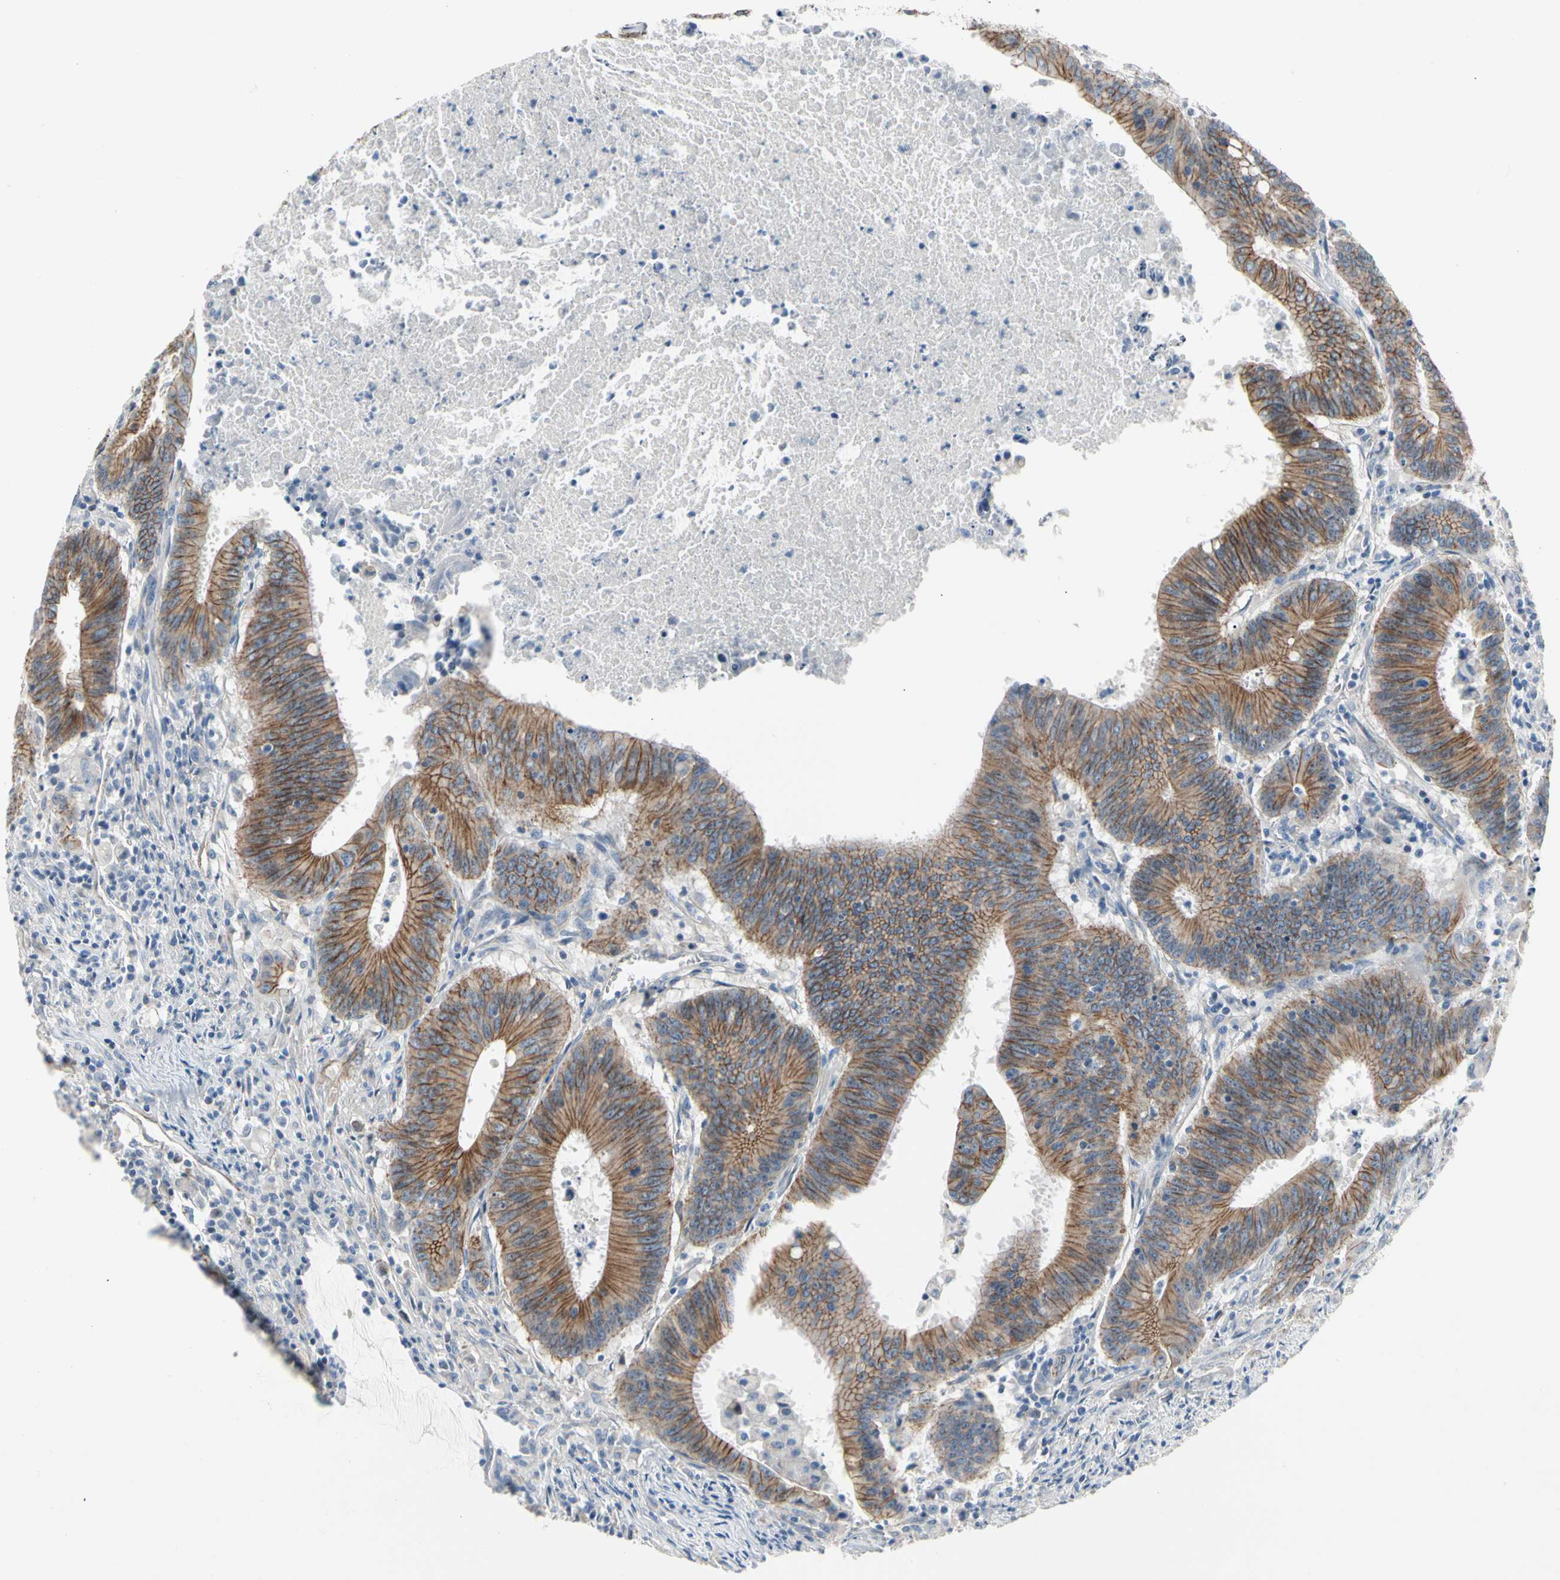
{"staining": {"intensity": "moderate", "quantity": ">75%", "location": "cytoplasmic/membranous"}, "tissue": "colorectal cancer", "cell_type": "Tumor cells", "image_type": "cancer", "snomed": [{"axis": "morphology", "description": "Adenocarcinoma, NOS"}, {"axis": "topography", "description": "Colon"}], "caption": "Immunohistochemical staining of human colorectal cancer shows medium levels of moderate cytoplasmic/membranous protein expression in approximately >75% of tumor cells.", "gene": "LGR6", "patient": {"sex": "male", "age": 45}}